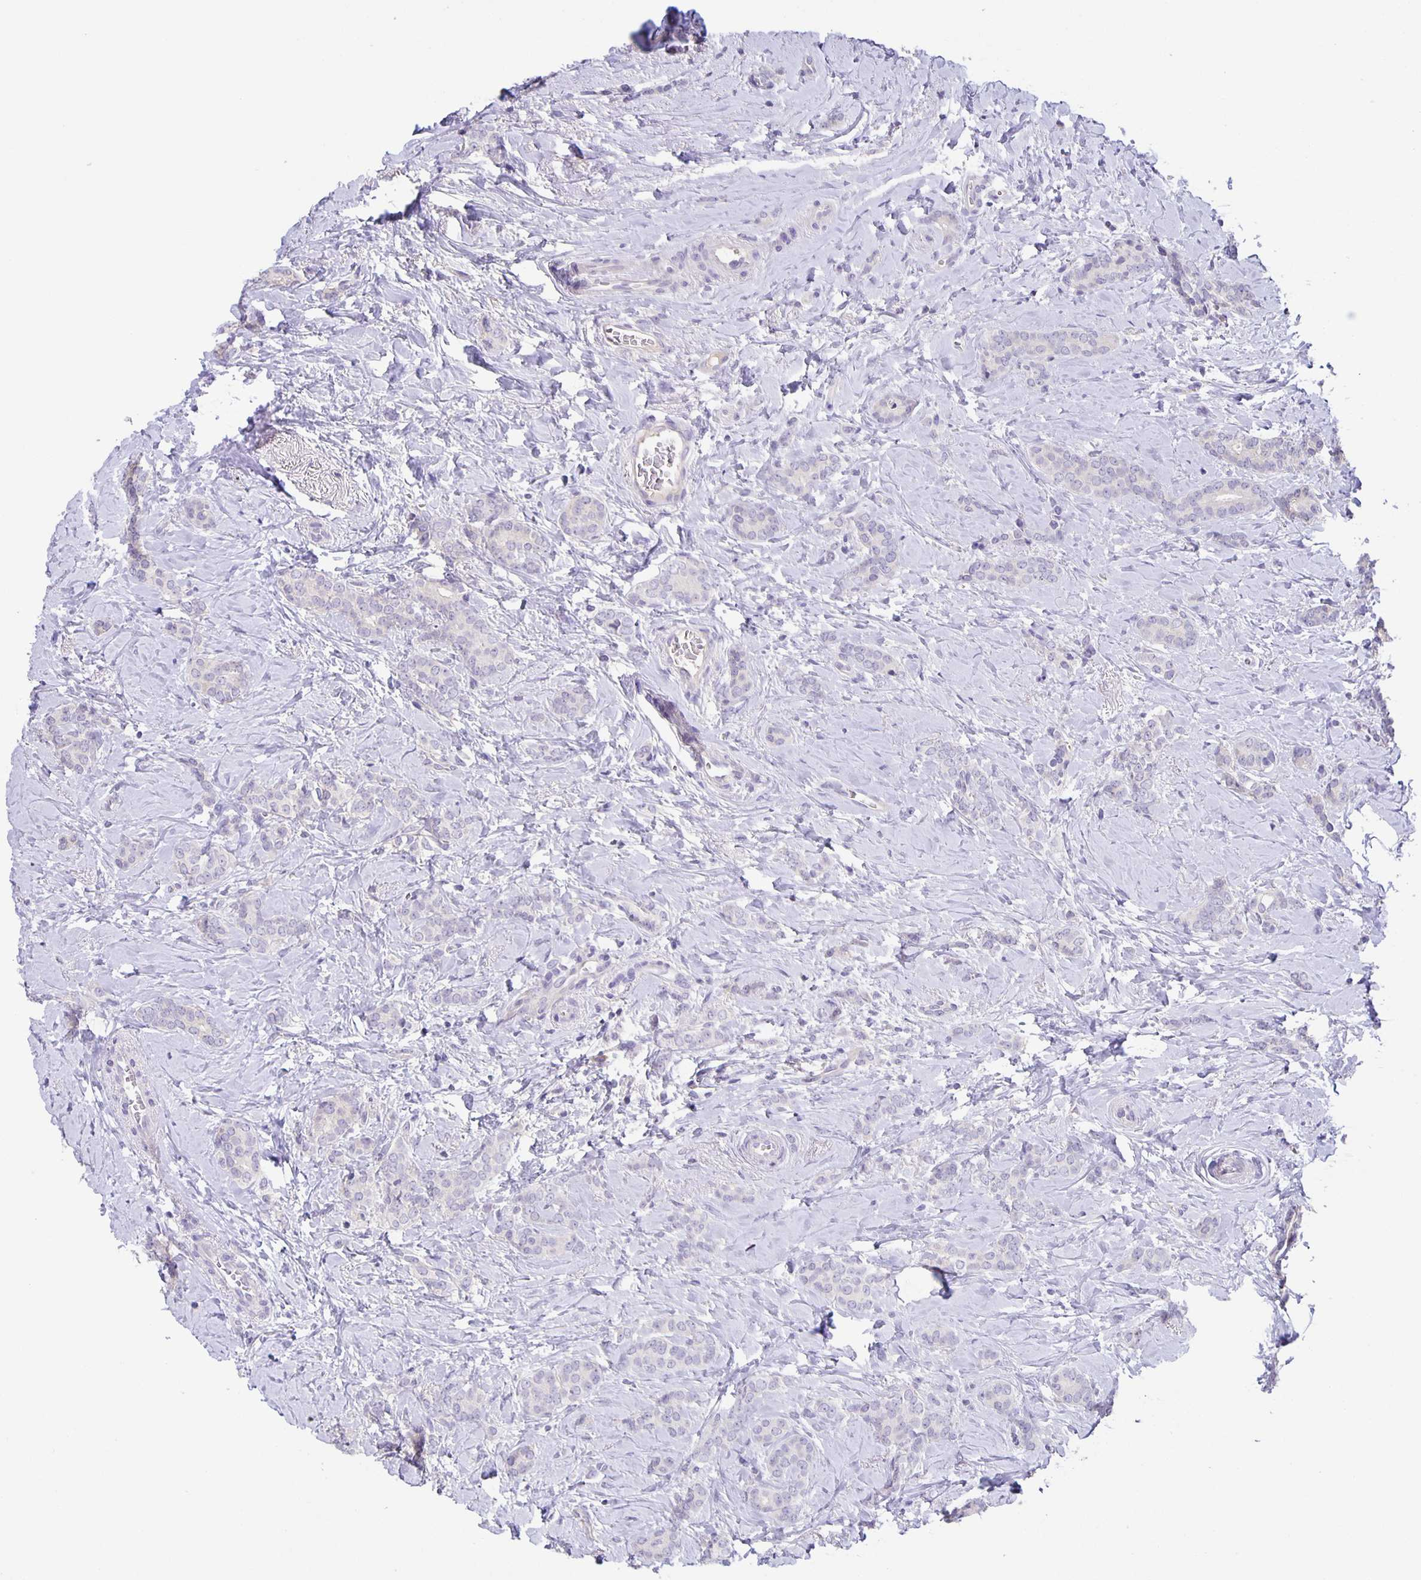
{"staining": {"intensity": "negative", "quantity": "none", "location": "none"}, "tissue": "breast cancer", "cell_type": "Tumor cells", "image_type": "cancer", "snomed": [{"axis": "morphology", "description": "Normal tissue, NOS"}, {"axis": "morphology", "description": "Duct carcinoma"}, {"axis": "topography", "description": "Breast"}], "caption": "Breast invasive ductal carcinoma was stained to show a protein in brown. There is no significant positivity in tumor cells. The staining is performed using DAB brown chromogen with nuclei counter-stained in using hematoxylin.", "gene": "PTPN3", "patient": {"sex": "female", "age": 77}}